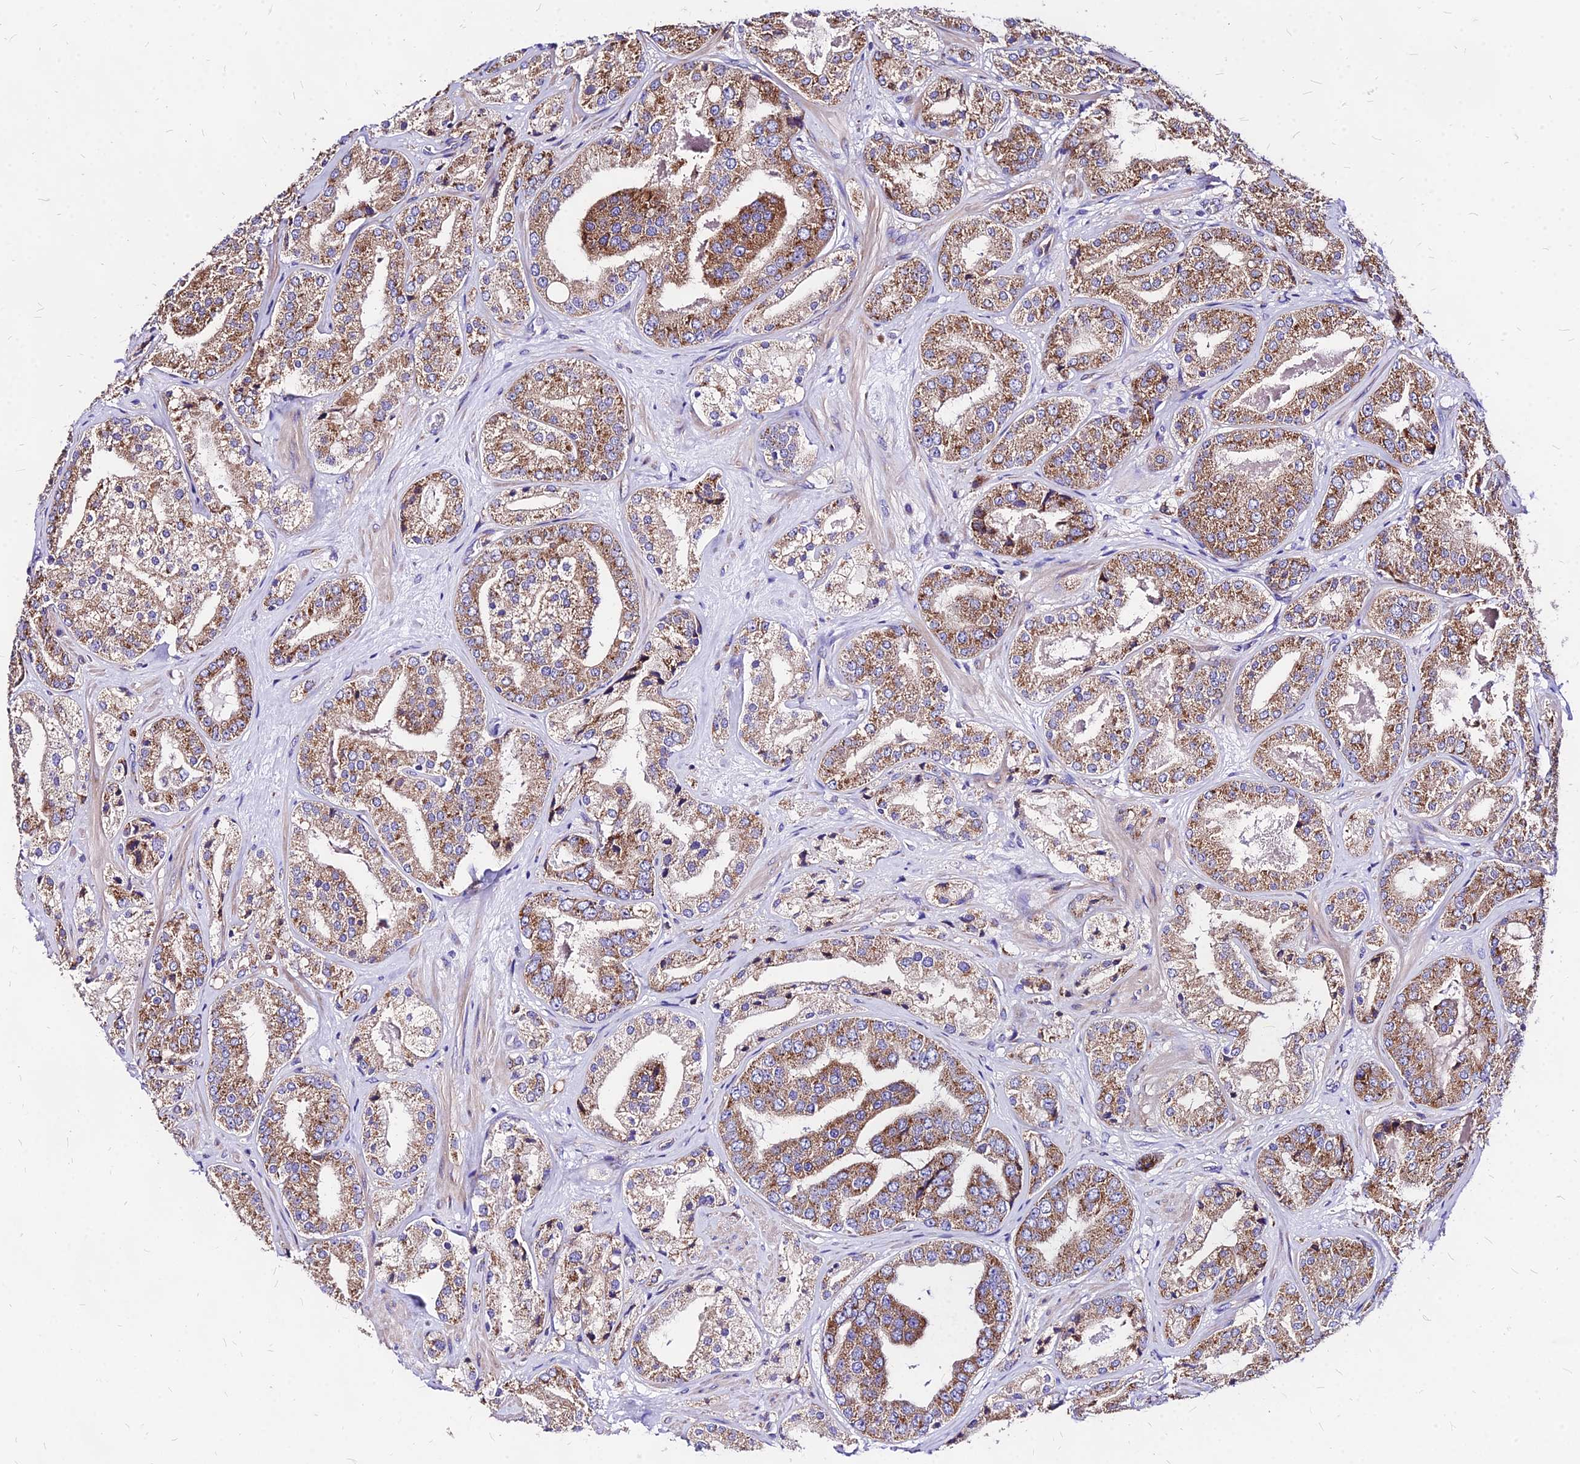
{"staining": {"intensity": "moderate", "quantity": ">75%", "location": "cytoplasmic/membranous"}, "tissue": "prostate cancer", "cell_type": "Tumor cells", "image_type": "cancer", "snomed": [{"axis": "morphology", "description": "Adenocarcinoma, High grade"}, {"axis": "topography", "description": "Prostate"}], "caption": "A micrograph of prostate cancer (adenocarcinoma (high-grade)) stained for a protein demonstrates moderate cytoplasmic/membranous brown staining in tumor cells.", "gene": "MRPL3", "patient": {"sex": "male", "age": 63}}